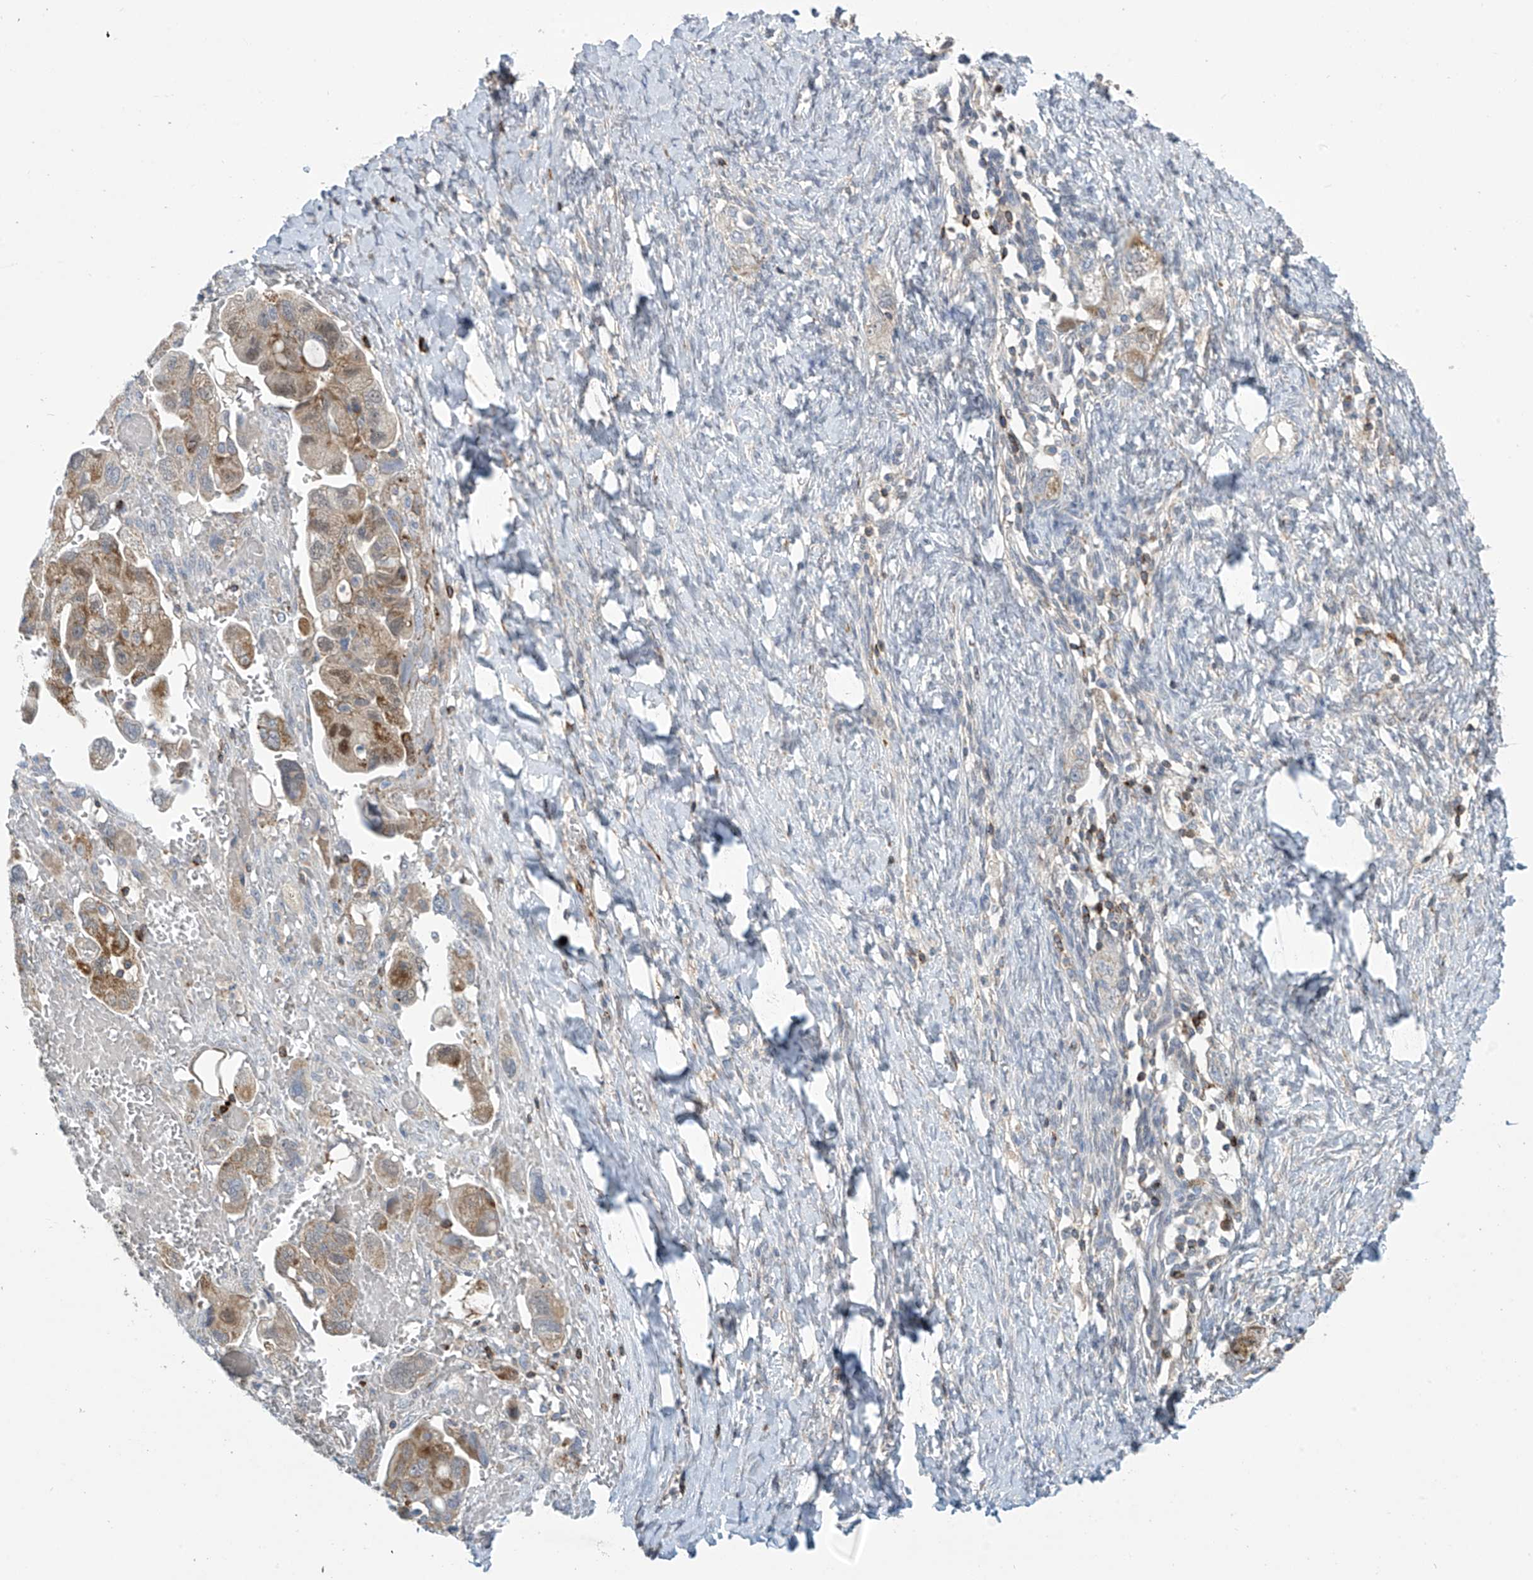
{"staining": {"intensity": "moderate", "quantity": ">75%", "location": "cytoplasmic/membranous"}, "tissue": "ovarian cancer", "cell_type": "Tumor cells", "image_type": "cancer", "snomed": [{"axis": "morphology", "description": "Carcinoma, NOS"}, {"axis": "morphology", "description": "Cystadenocarcinoma, serous, NOS"}, {"axis": "topography", "description": "Ovary"}], "caption": "Protein expression analysis of human ovarian cancer (carcinoma) reveals moderate cytoplasmic/membranous staining in approximately >75% of tumor cells.", "gene": "IBA57", "patient": {"sex": "female", "age": 69}}